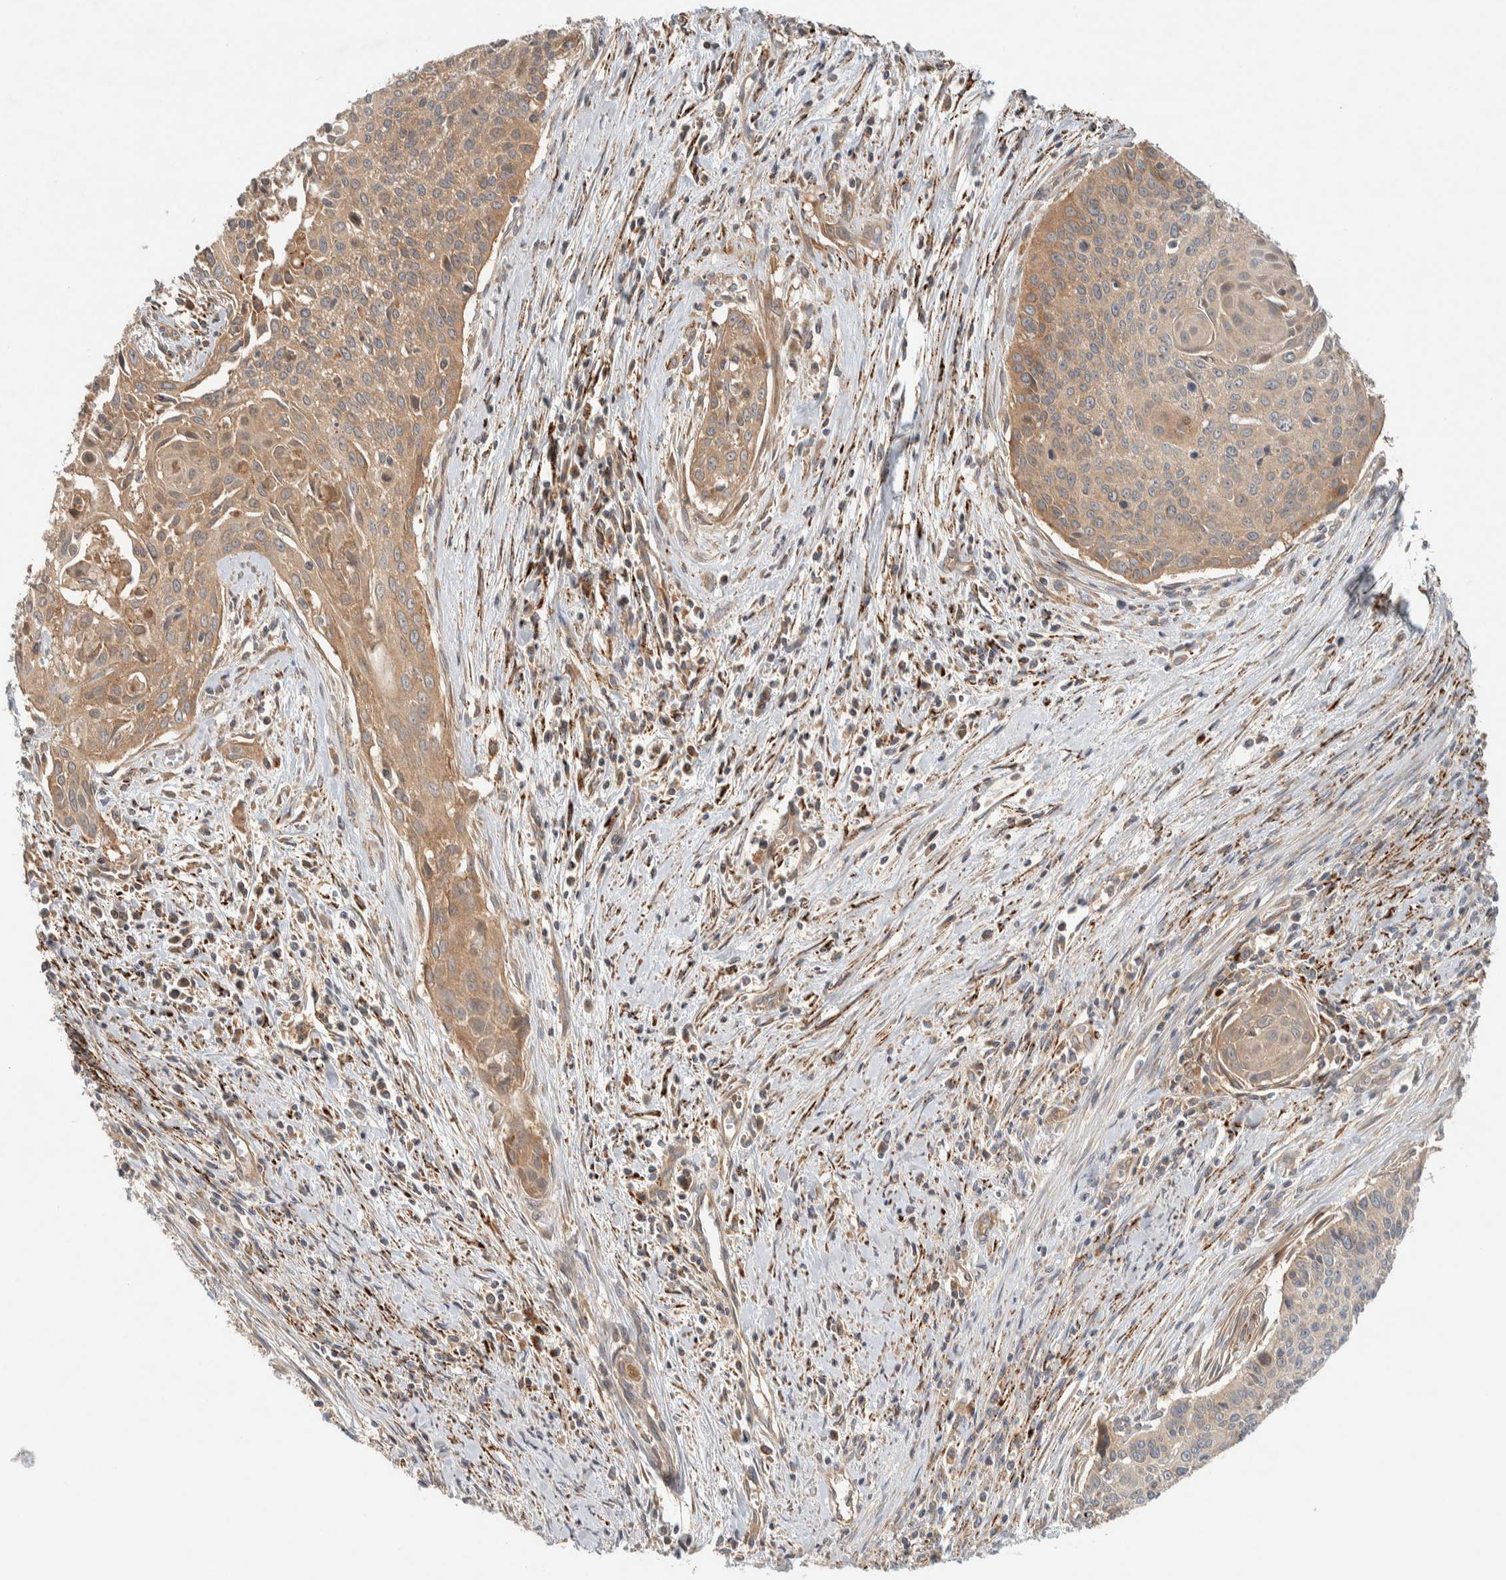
{"staining": {"intensity": "moderate", "quantity": "<25%", "location": "cytoplasmic/membranous"}, "tissue": "cervical cancer", "cell_type": "Tumor cells", "image_type": "cancer", "snomed": [{"axis": "morphology", "description": "Squamous cell carcinoma, NOS"}, {"axis": "topography", "description": "Cervix"}], "caption": "Human cervical cancer (squamous cell carcinoma) stained with a brown dye shows moderate cytoplasmic/membranous positive positivity in approximately <25% of tumor cells.", "gene": "FAM167A", "patient": {"sex": "female", "age": 55}}